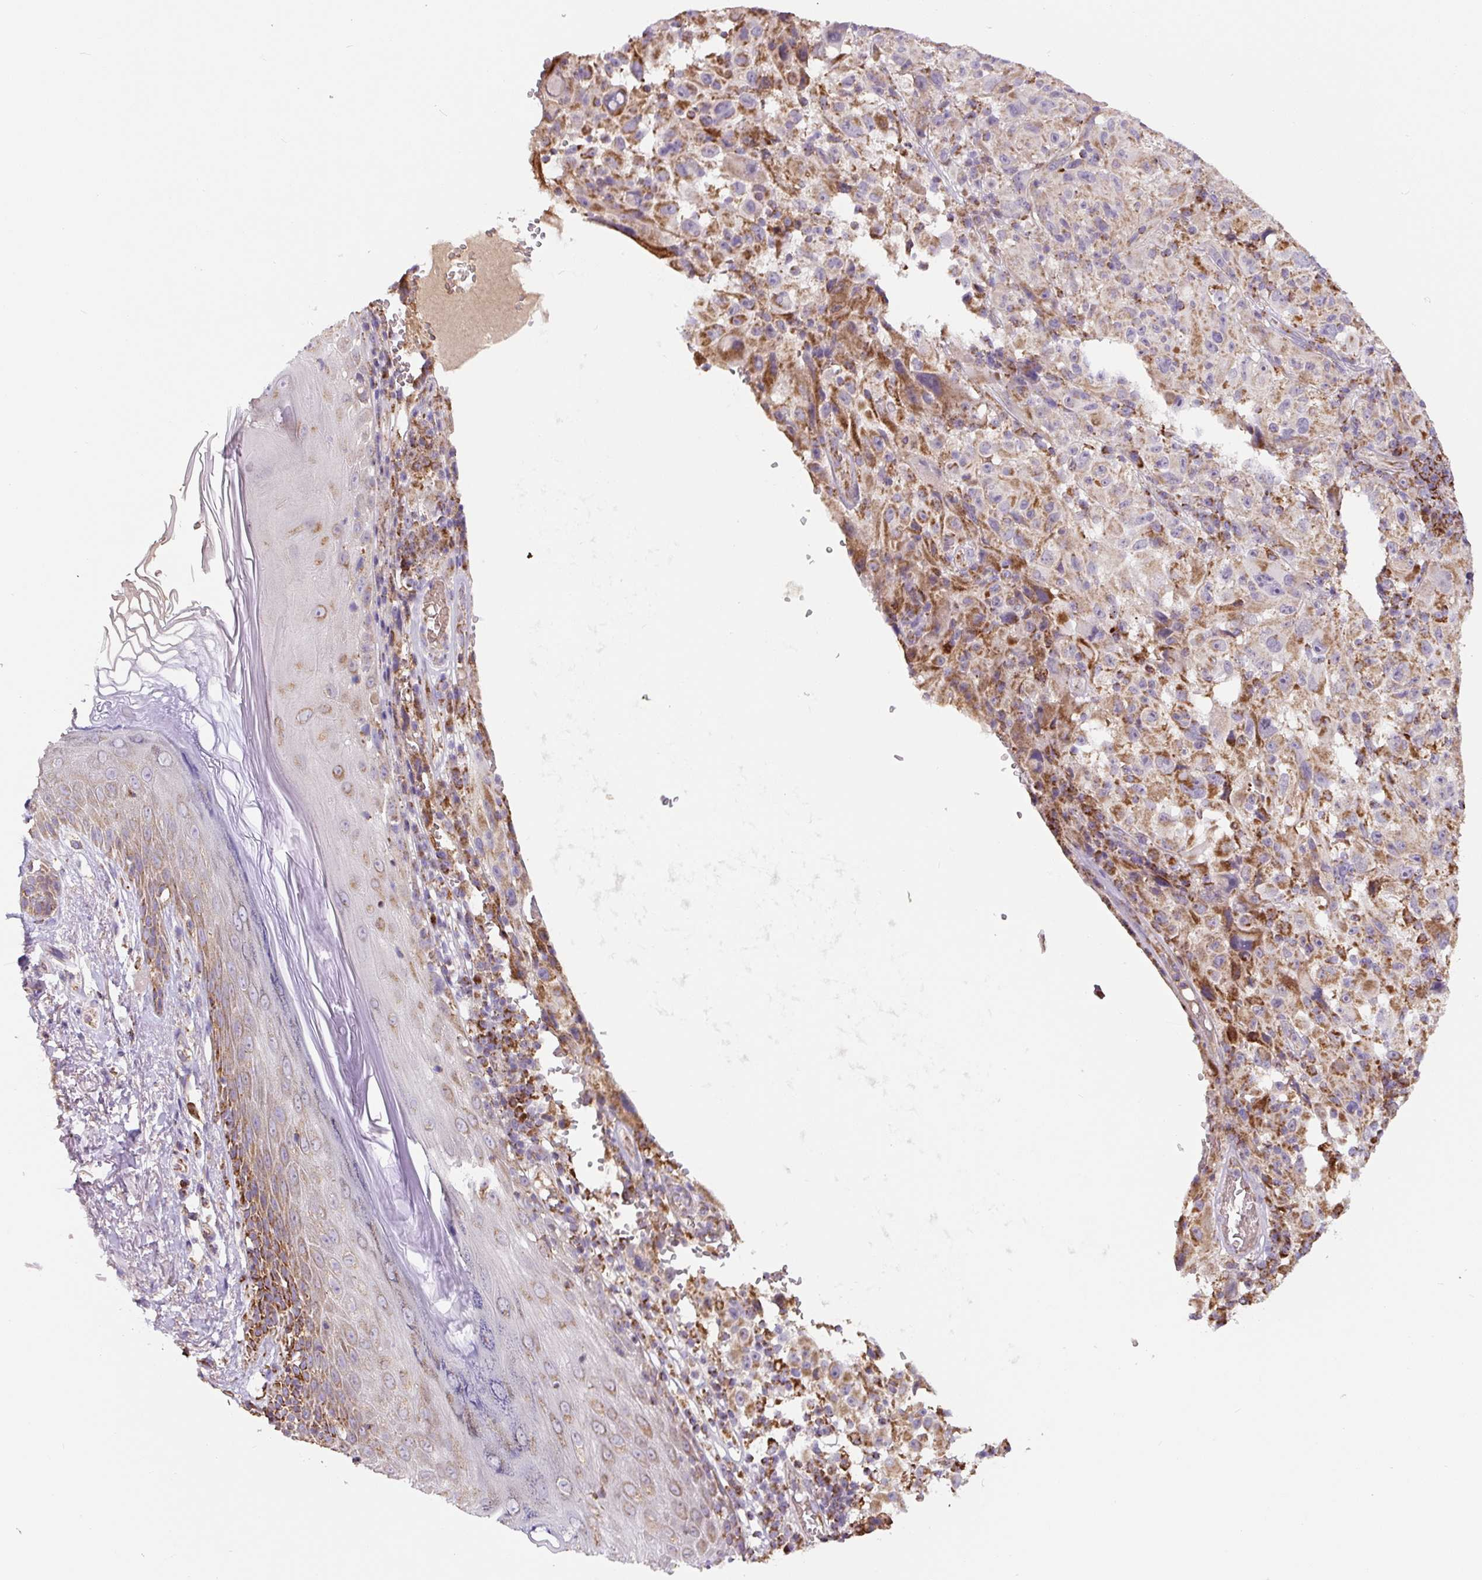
{"staining": {"intensity": "moderate", "quantity": ">75%", "location": "cytoplasmic/membranous"}, "tissue": "melanoma", "cell_type": "Tumor cells", "image_type": "cancer", "snomed": [{"axis": "morphology", "description": "Malignant melanoma, NOS"}, {"axis": "topography", "description": "Skin"}], "caption": "Protein expression analysis of melanoma displays moderate cytoplasmic/membranous positivity in approximately >75% of tumor cells.", "gene": "MT-CO2", "patient": {"sex": "female", "age": 71}}